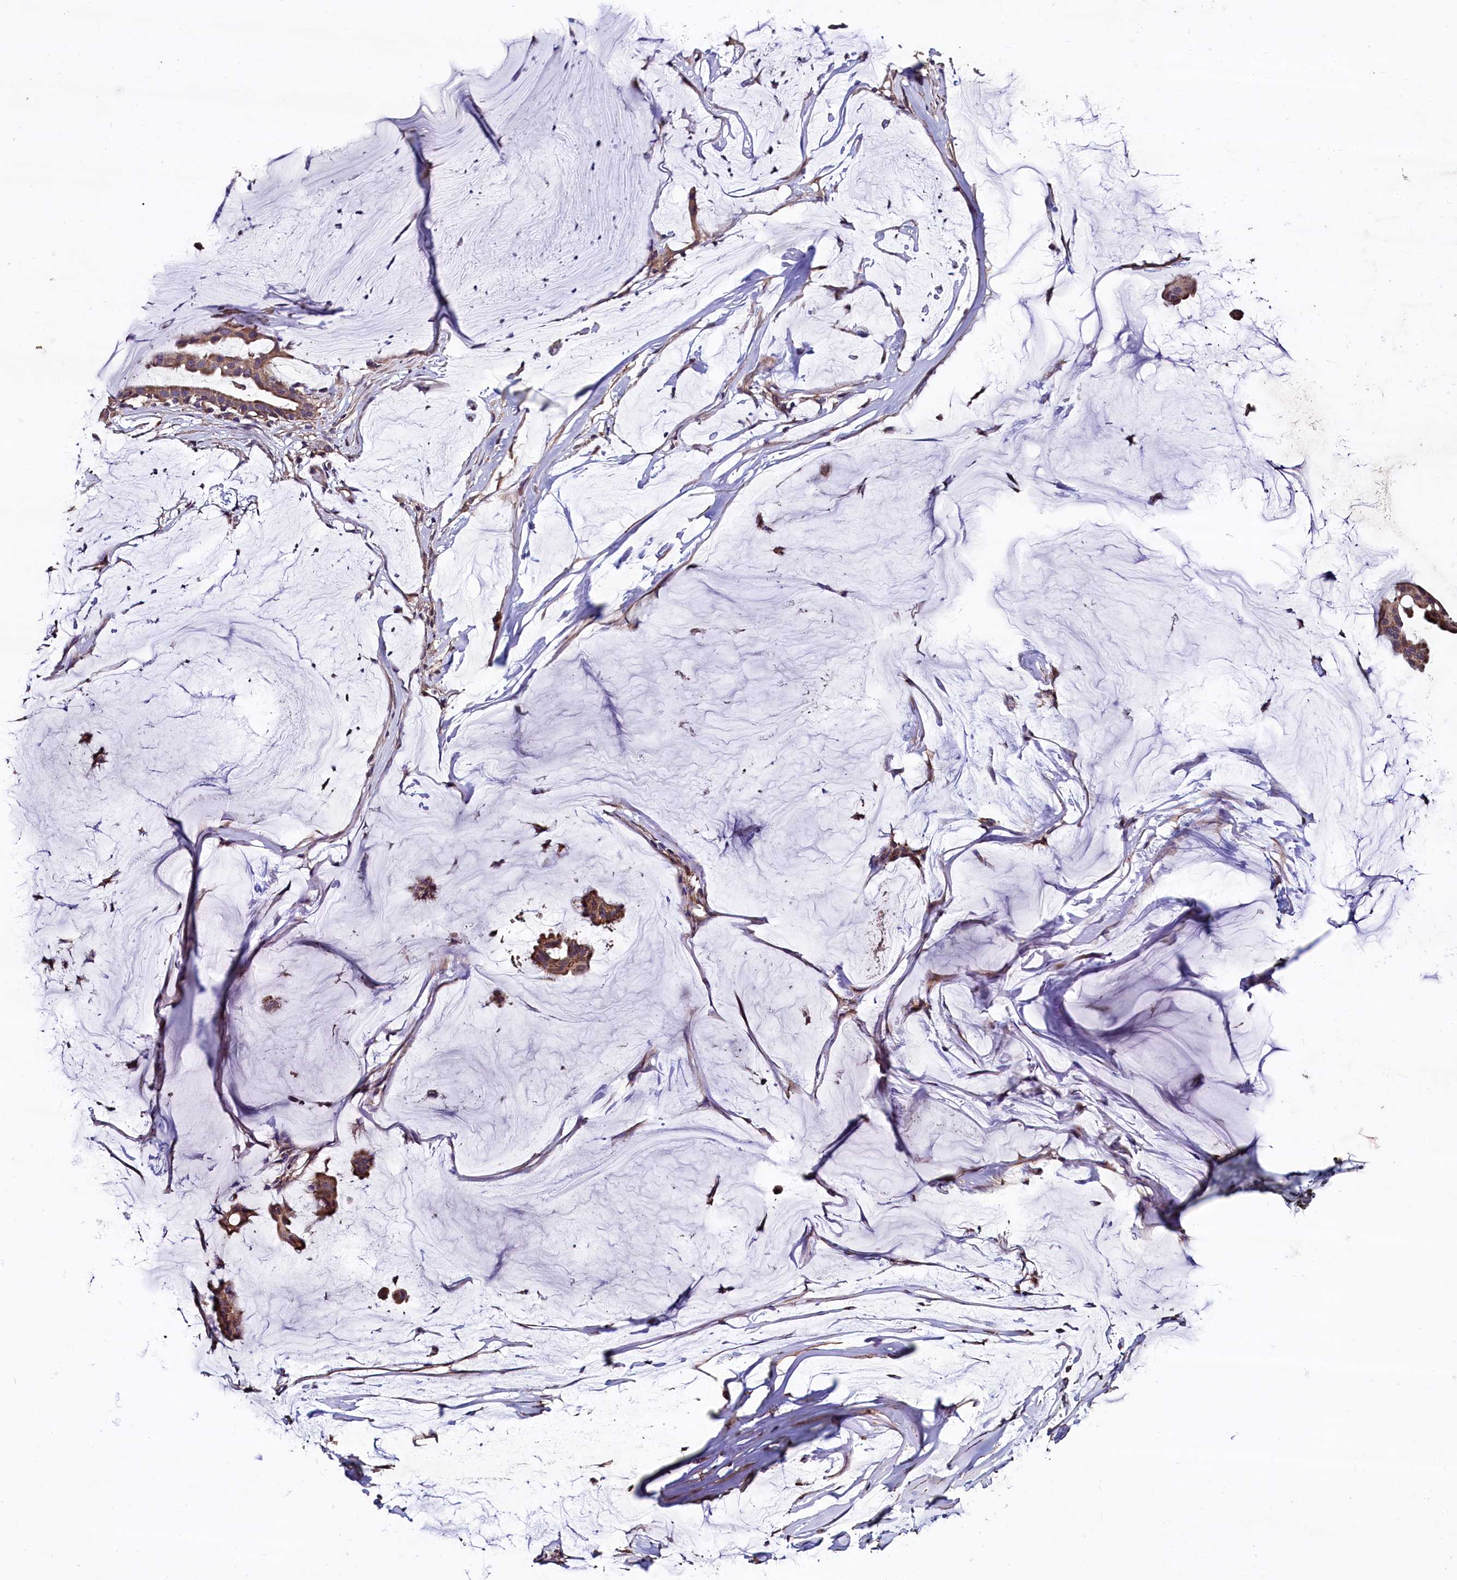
{"staining": {"intensity": "moderate", "quantity": ">75%", "location": "cytoplasmic/membranous"}, "tissue": "ovarian cancer", "cell_type": "Tumor cells", "image_type": "cancer", "snomed": [{"axis": "morphology", "description": "Cystadenocarcinoma, mucinous, NOS"}, {"axis": "topography", "description": "Ovary"}], "caption": "Tumor cells reveal medium levels of moderate cytoplasmic/membranous staining in approximately >75% of cells in human ovarian cancer (mucinous cystadenocarcinoma).", "gene": "COQ9", "patient": {"sex": "female", "age": 73}}